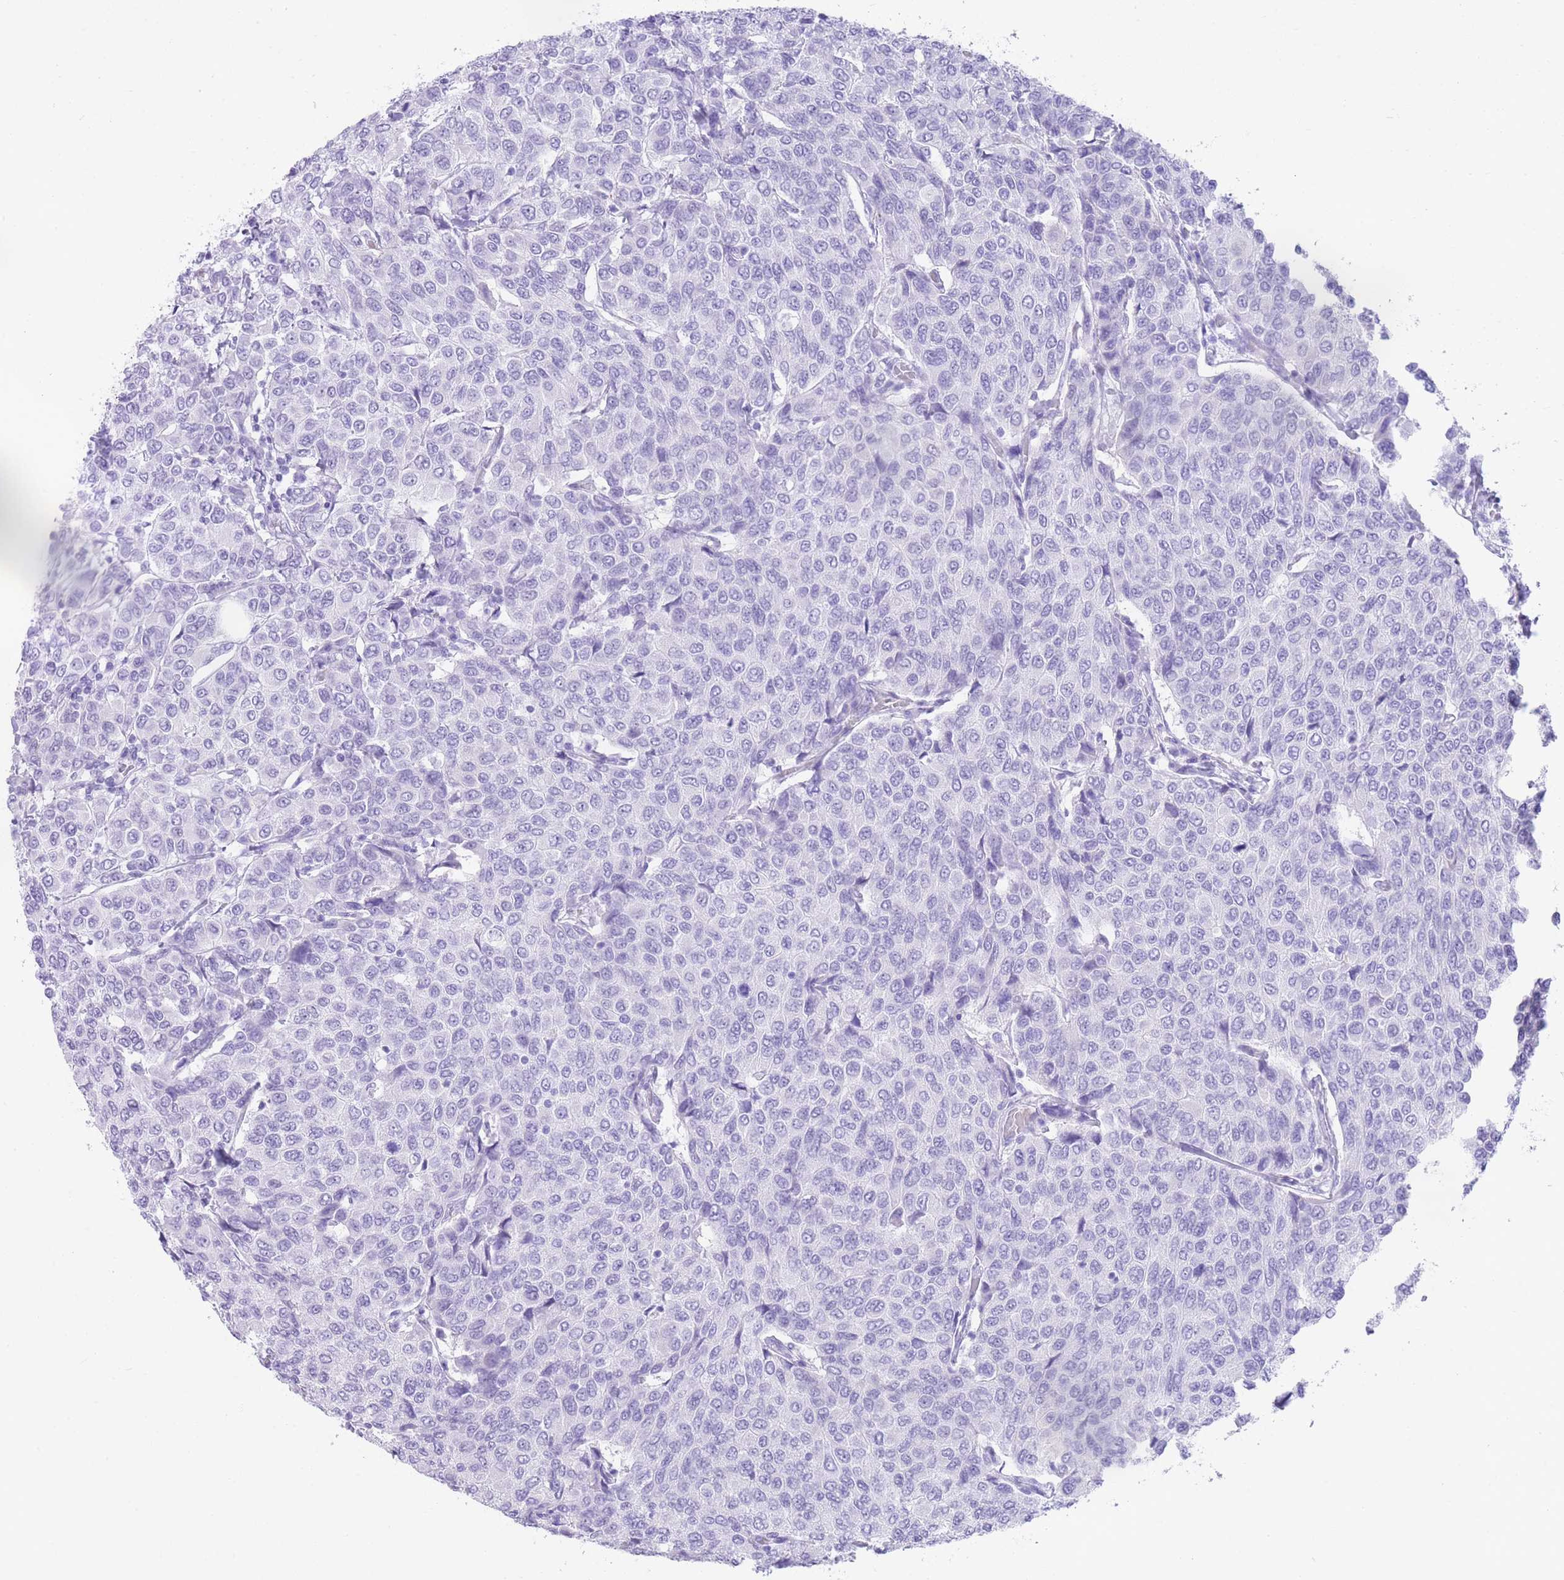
{"staining": {"intensity": "negative", "quantity": "none", "location": "none"}, "tissue": "breast cancer", "cell_type": "Tumor cells", "image_type": "cancer", "snomed": [{"axis": "morphology", "description": "Duct carcinoma"}, {"axis": "topography", "description": "Breast"}], "caption": "This is a image of immunohistochemistry staining of breast cancer, which shows no staining in tumor cells.", "gene": "ELOA2", "patient": {"sex": "female", "age": 55}}